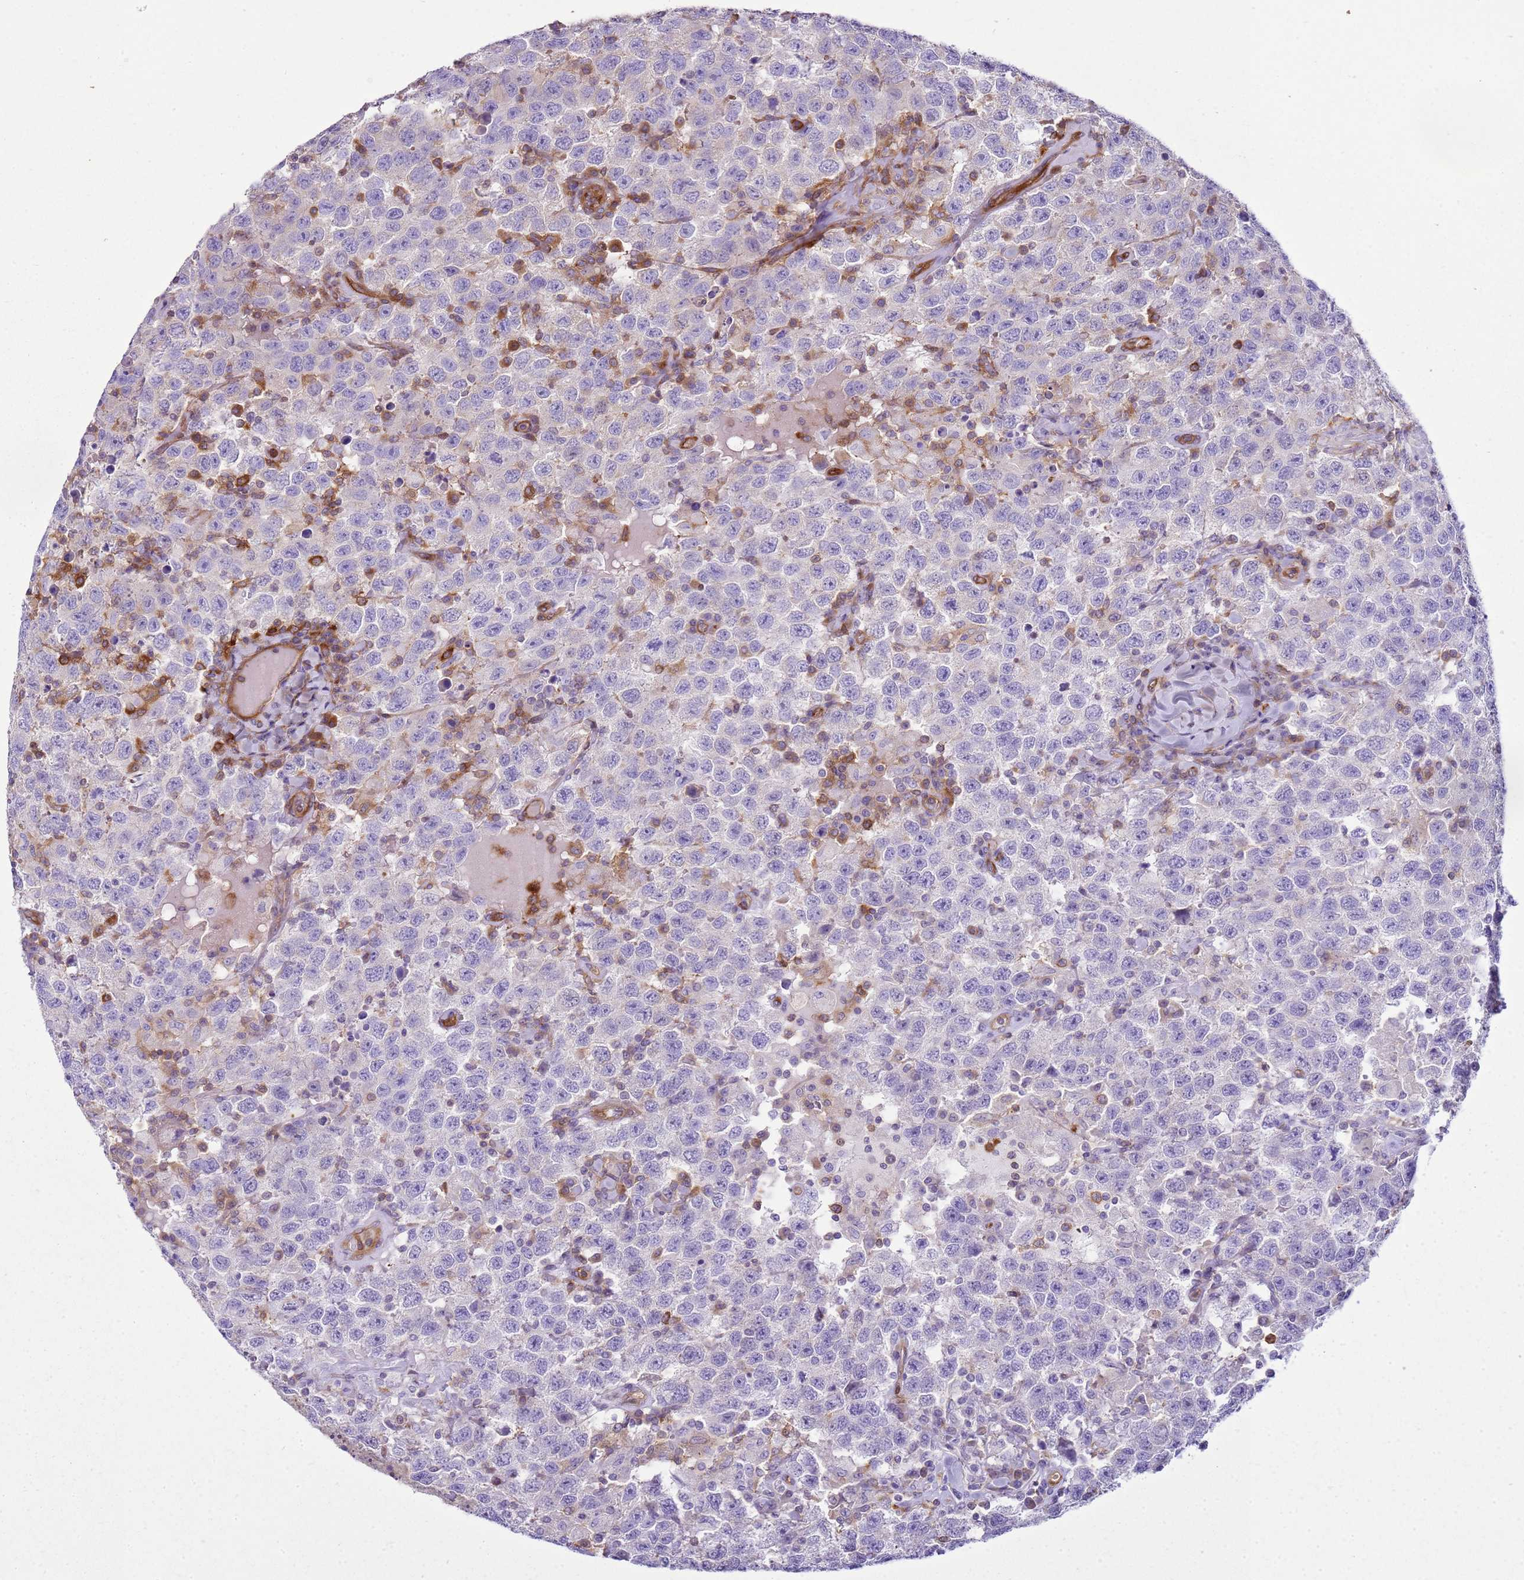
{"staining": {"intensity": "negative", "quantity": "none", "location": "none"}, "tissue": "testis cancer", "cell_type": "Tumor cells", "image_type": "cancer", "snomed": [{"axis": "morphology", "description": "Seminoma, NOS"}, {"axis": "topography", "description": "Testis"}], "caption": "A high-resolution micrograph shows immunohistochemistry (IHC) staining of testis cancer, which shows no significant expression in tumor cells. (DAB immunohistochemistry (IHC) with hematoxylin counter stain).", "gene": "SNX21", "patient": {"sex": "male", "age": 41}}